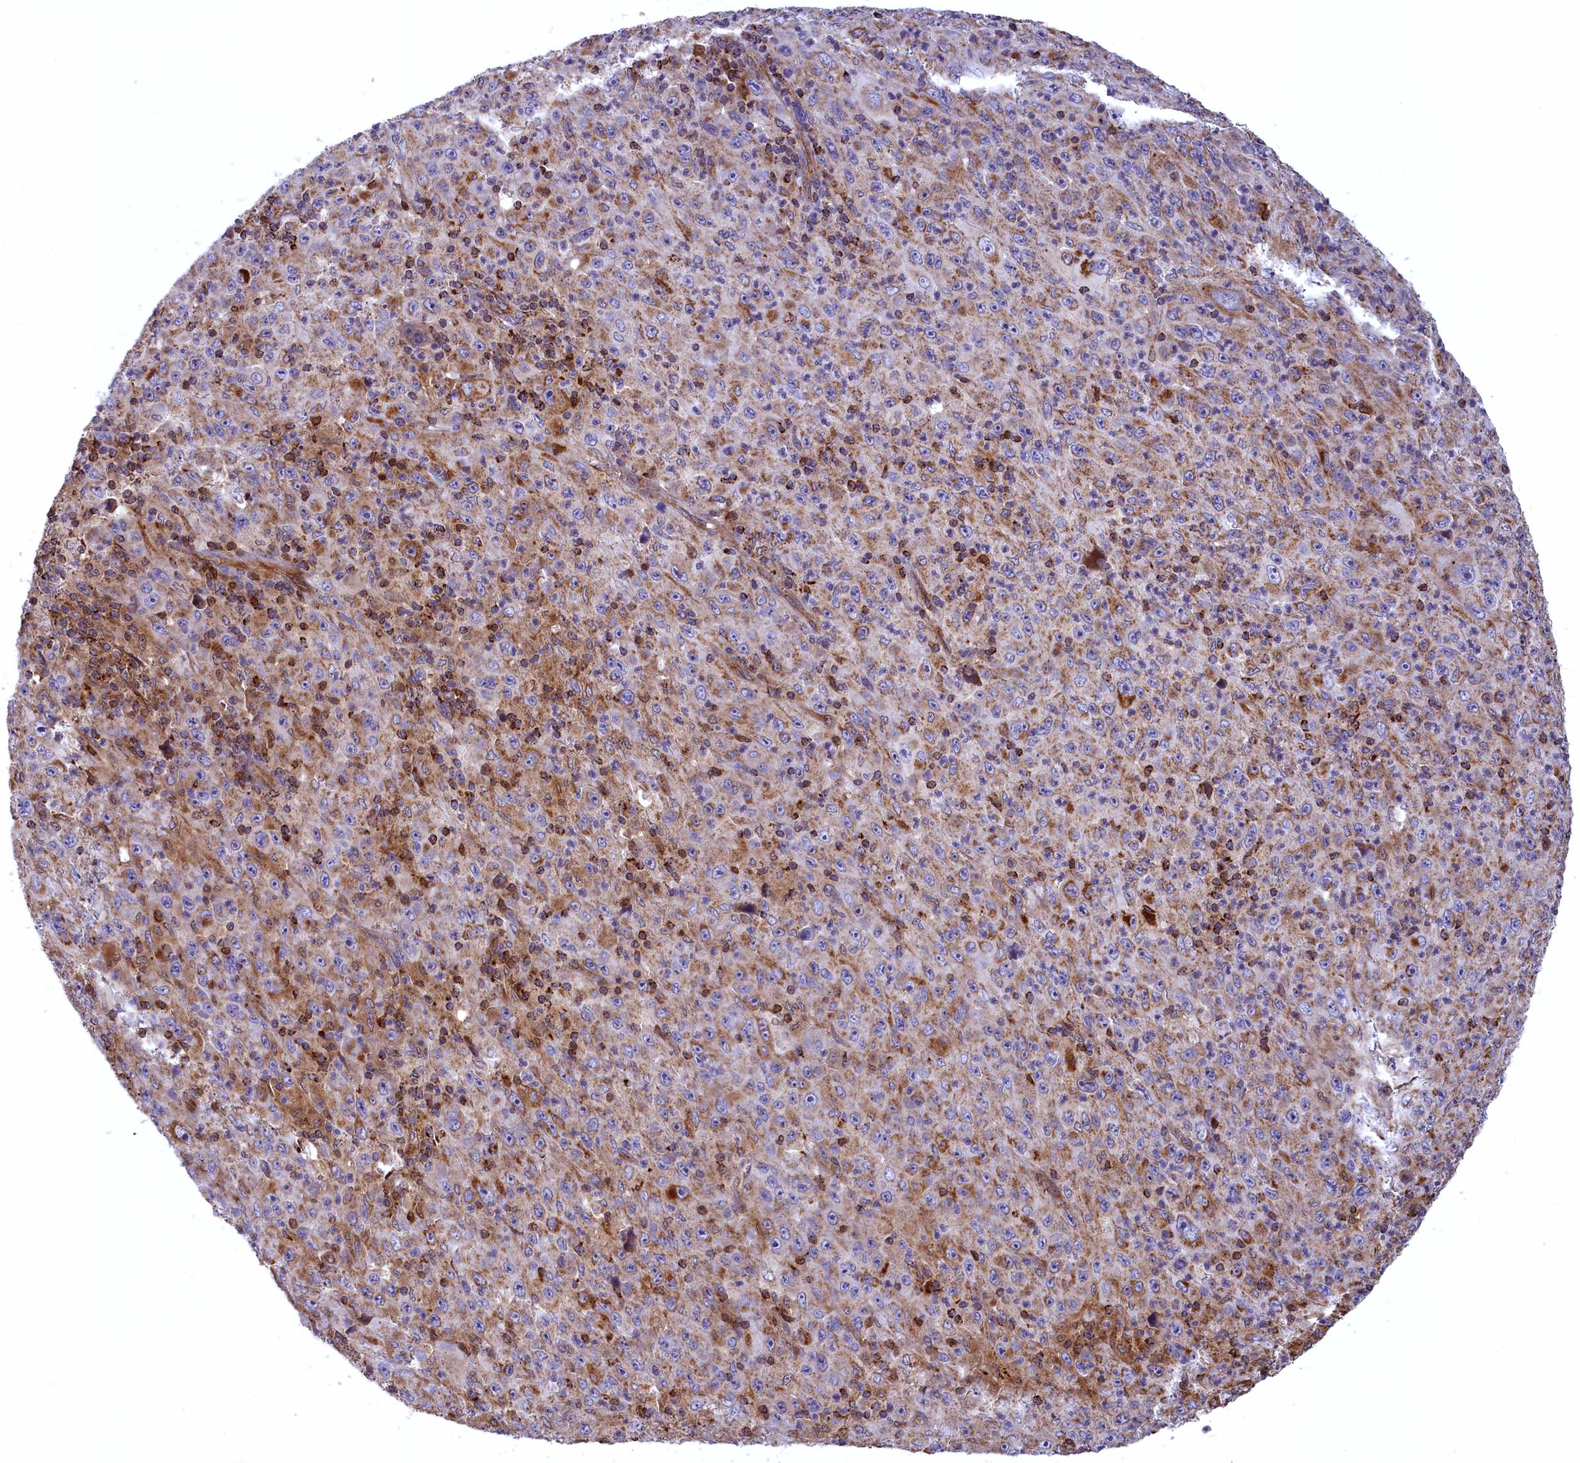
{"staining": {"intensity": "moderate", "quantity": "<25%", "location": "cytoplasmic/membranous"}, "tissue": "melanoma", "cell_type": "Tumor cells", "image_type": "cancer", "snomed": [{"axis": "morphology", "description": "Malignant melanoma, Metastatic site"}, {"axis": "topography", "description": "Skin"}], "caption": "High-power microscopy captured an immunohistochemistry (IHC) histopathology image of malignant melanoma (metastatic site), revealing moderate cytoplasmic/membranous expression in approximately <25% of tumor cells.", "gene": "COX17", "patient": {"sex": "female", "age": 56}}